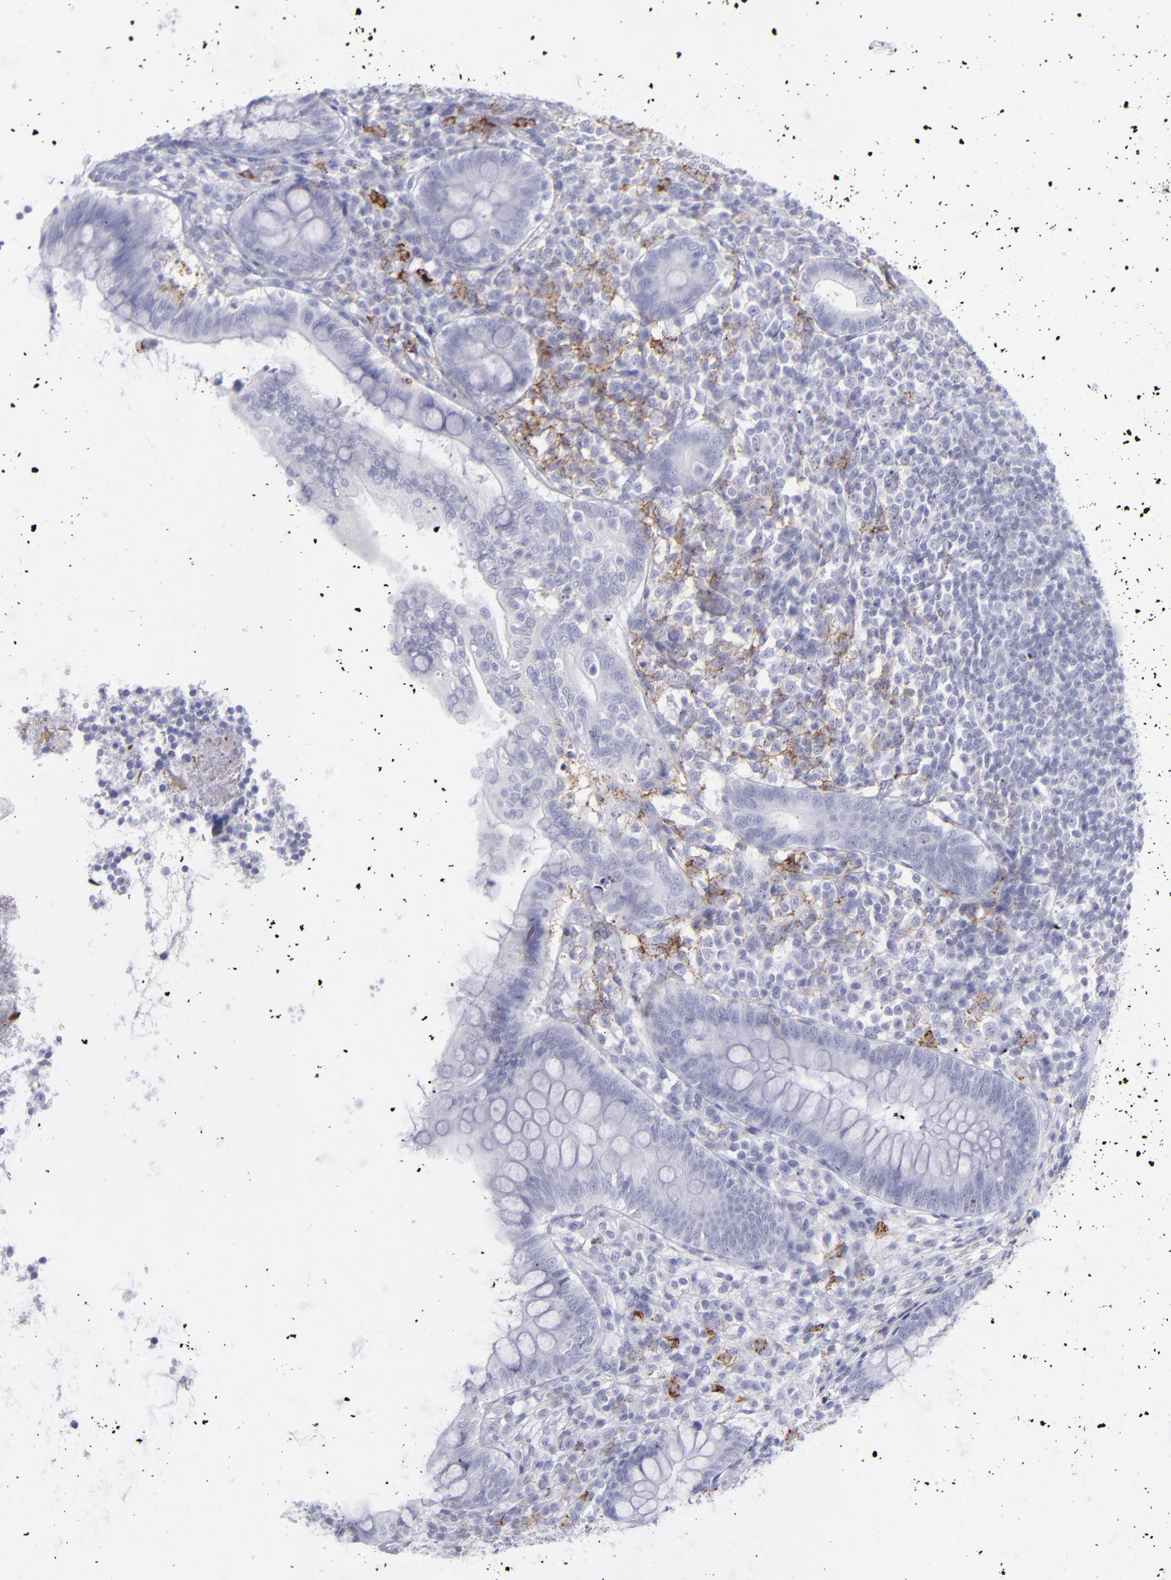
{"staining": {"intensity": "negative", "quantity": "none", "location": "none"}, "tissue": "appendix", "cell_type": "Glandular cells", "image_type": "normal", "snomed": [{"axis": "morphology", "description": "Normal tissue, NOS"}, {"axis": "topography", "description": "Appendix"}], "caption": "High magnification brightfield microscopy of normal appendix stained with DAB (3,3'-diaminobenzidine) (brown) and counterstained with hematoxylin (blue): glandular cells show no significant positivity.", "gene": "SELPLG", "patient": {"sex": "female", "age": 66}}